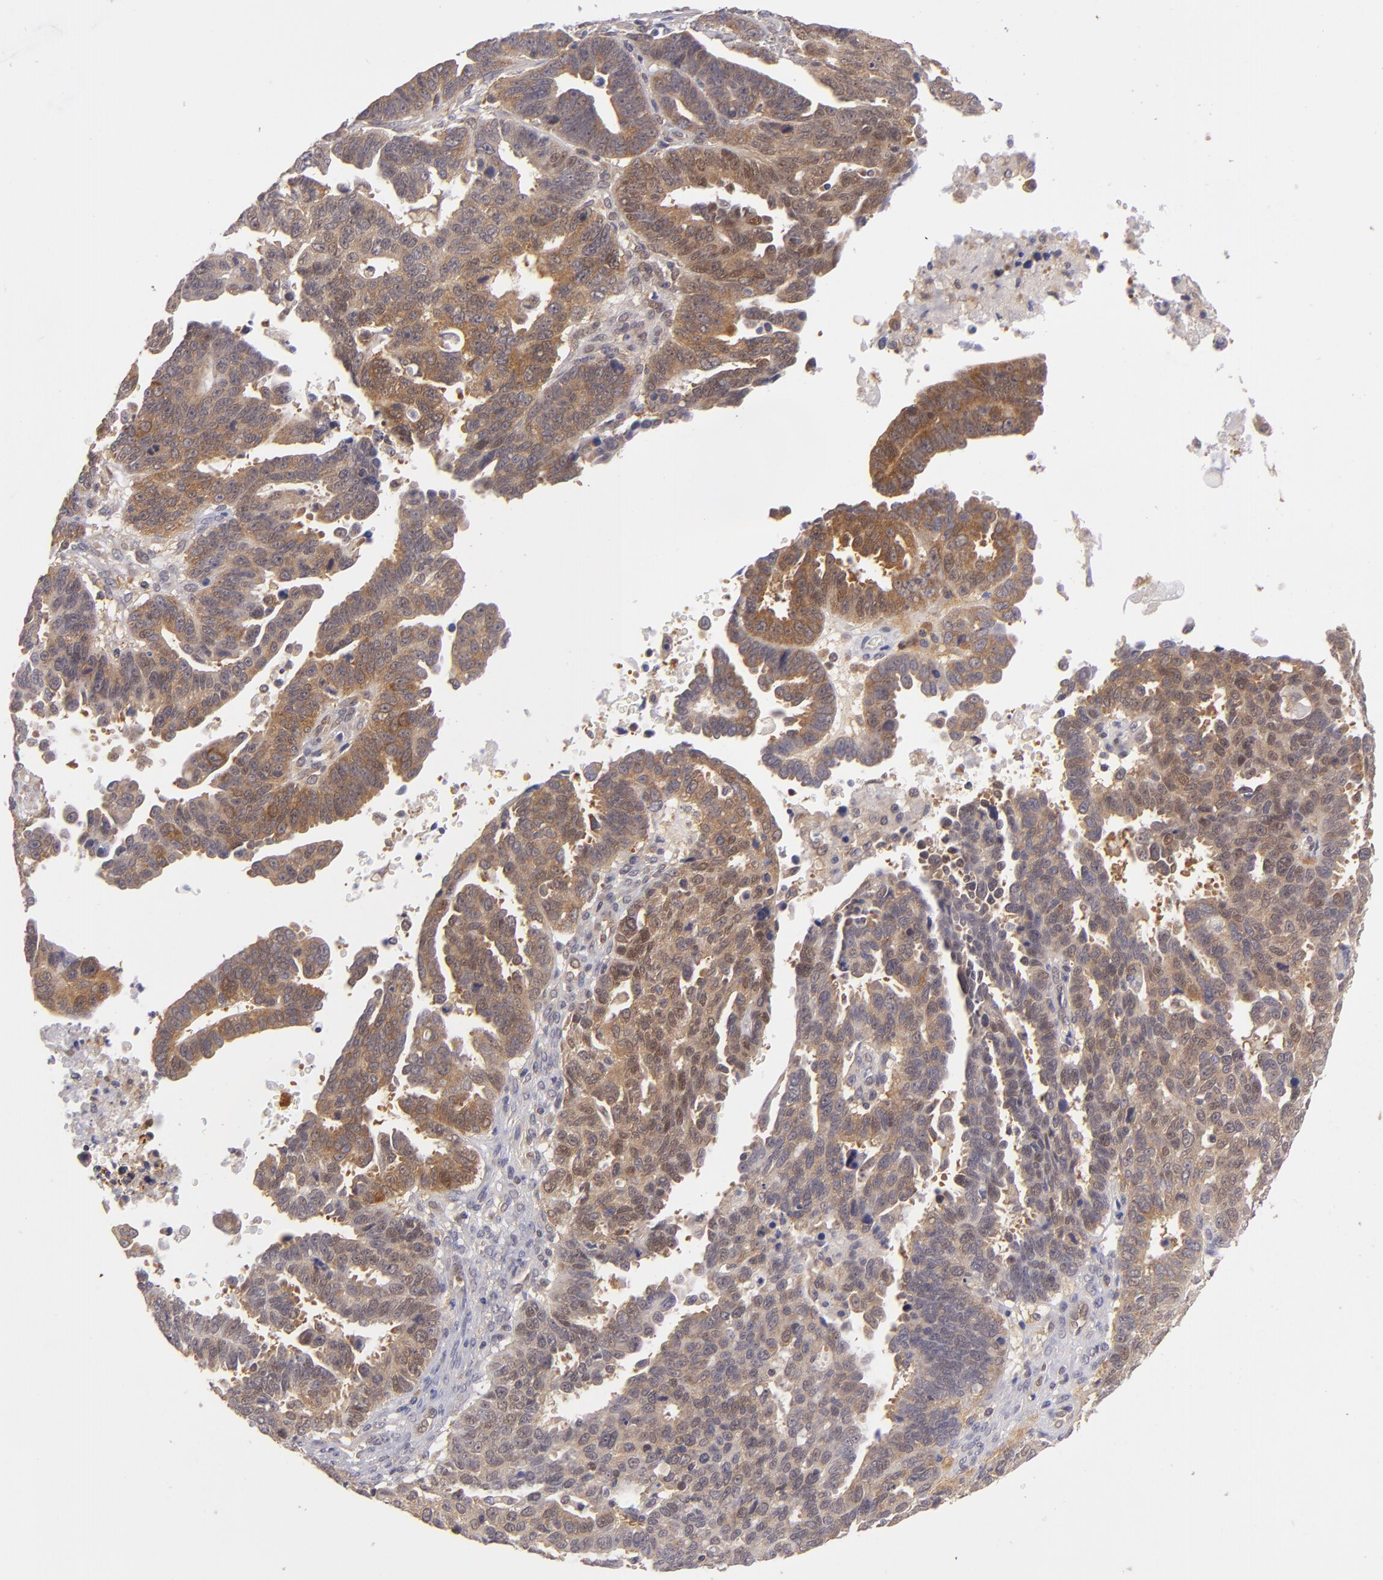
{"staining": {"intensity": "strong", "quantity": ">75%", "location": "cytoplasmic/membranous"}, "tissue": "ovarian cancer", "cell_type": "Tumor cells", "image_type": "cancer", "snomed": [{"axis": "morphology", "description": "Carcinoma, endometroid"}, {"axis": "morphology", "description": "Cystadenocarcinoma, serous, NOS"}, {"axis": "topography", "description": "Ovary"}], "caption": "Human ovarian cancer stained with a brown dye shows strong cytoplasmic/membranous positive staining in approximately >75% of tumor cells.", "gene": "PTPN13", "patient": {"sex": "female", "age": 45}}